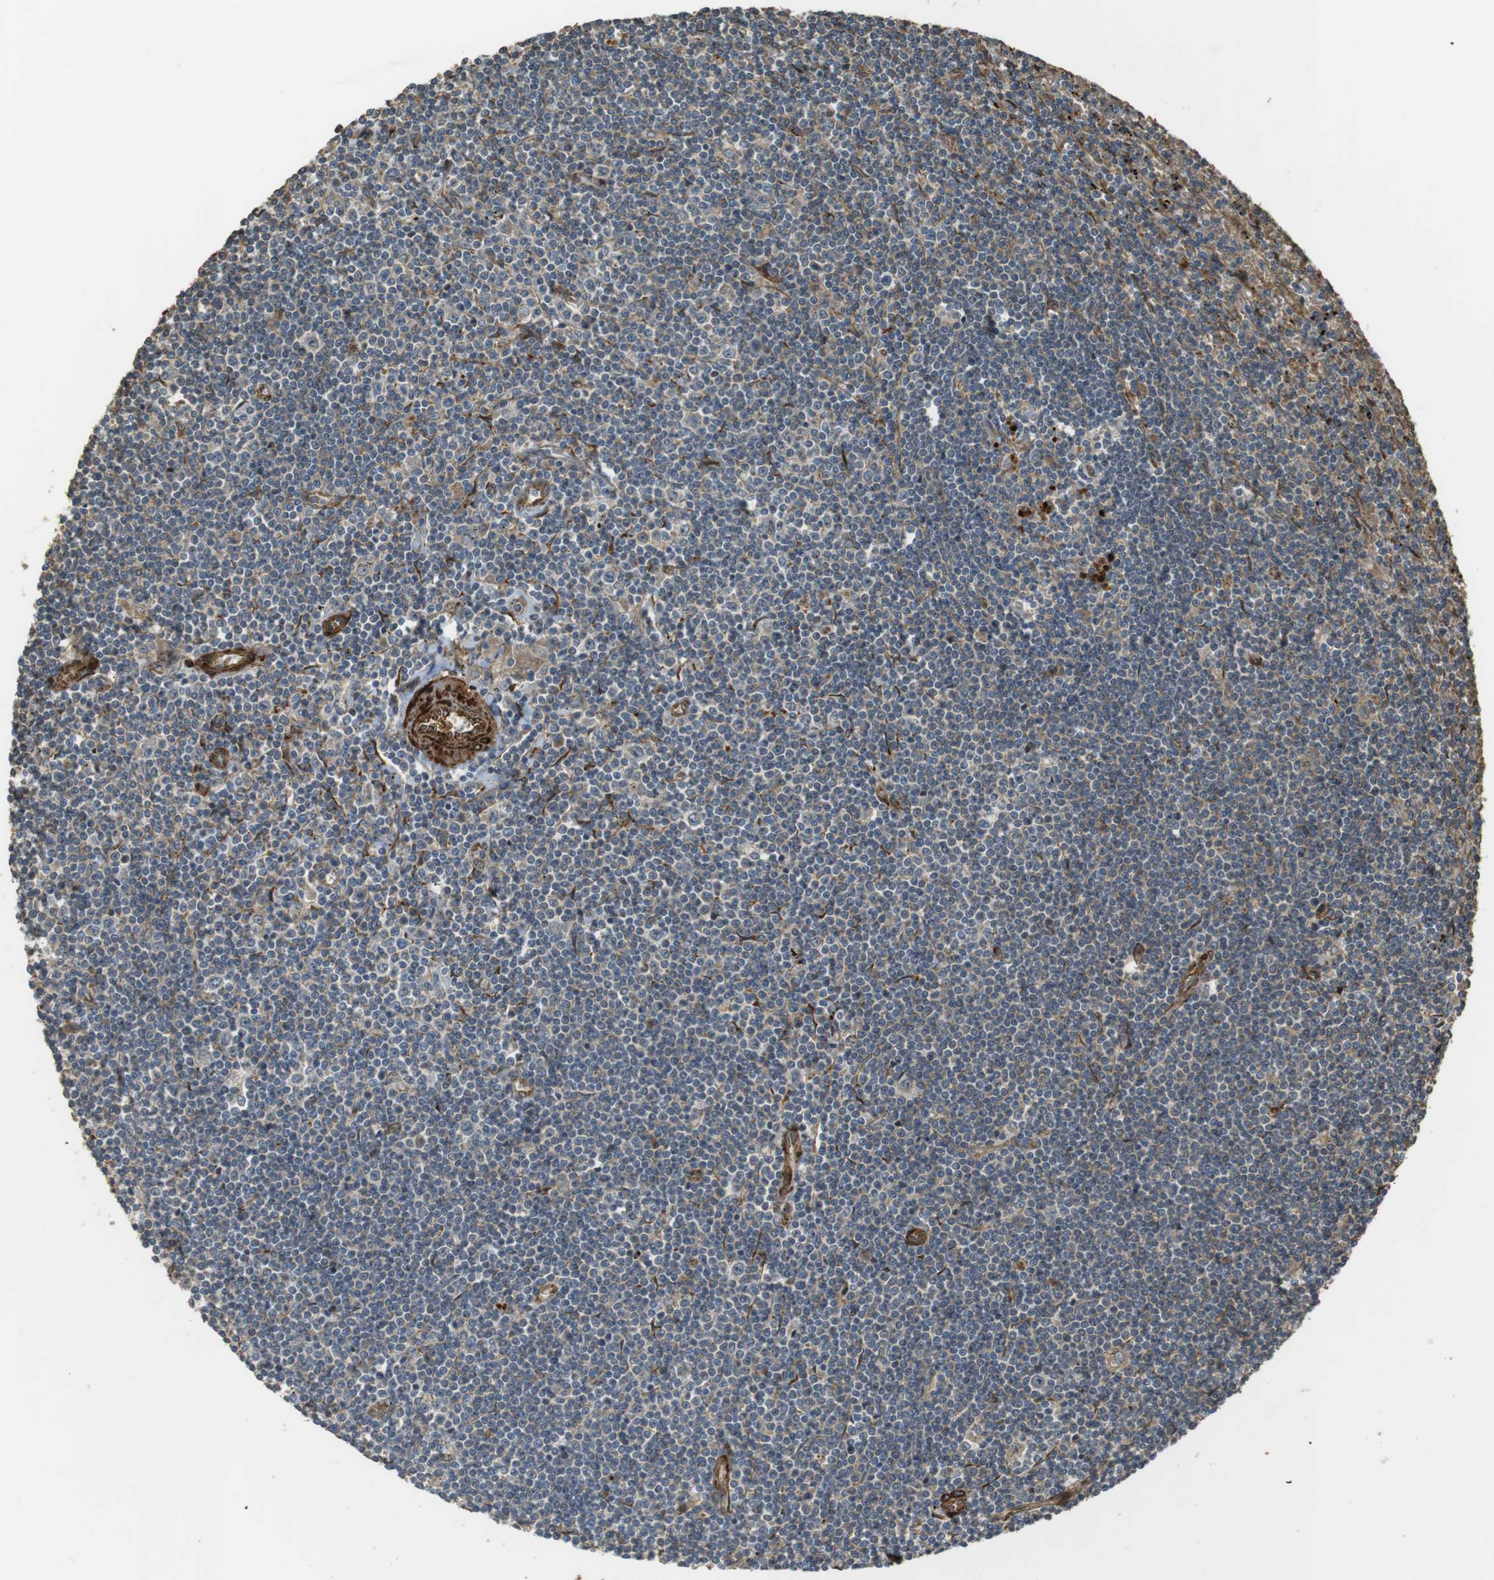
{"staining": {"intensity": "weak", "quantity": "<25%", "location": "cytoplasmic/membranous"}, "tissue": "lymphoma", "cell_type": "Tumor cells", "image_type": "cancer", "snomed": [{"axis": "morphology", "description": "Malignant lymphoma, non-Hodgkin's type, Low grade"}, {"axis": "topography", "description": "Spleen"}], "caption": "Human lymphoma stained for a protein using IHC exhibits no staining in tumor cells.", "gene": "MSRB3", "patient": {"sex": "male", "age": 76}}